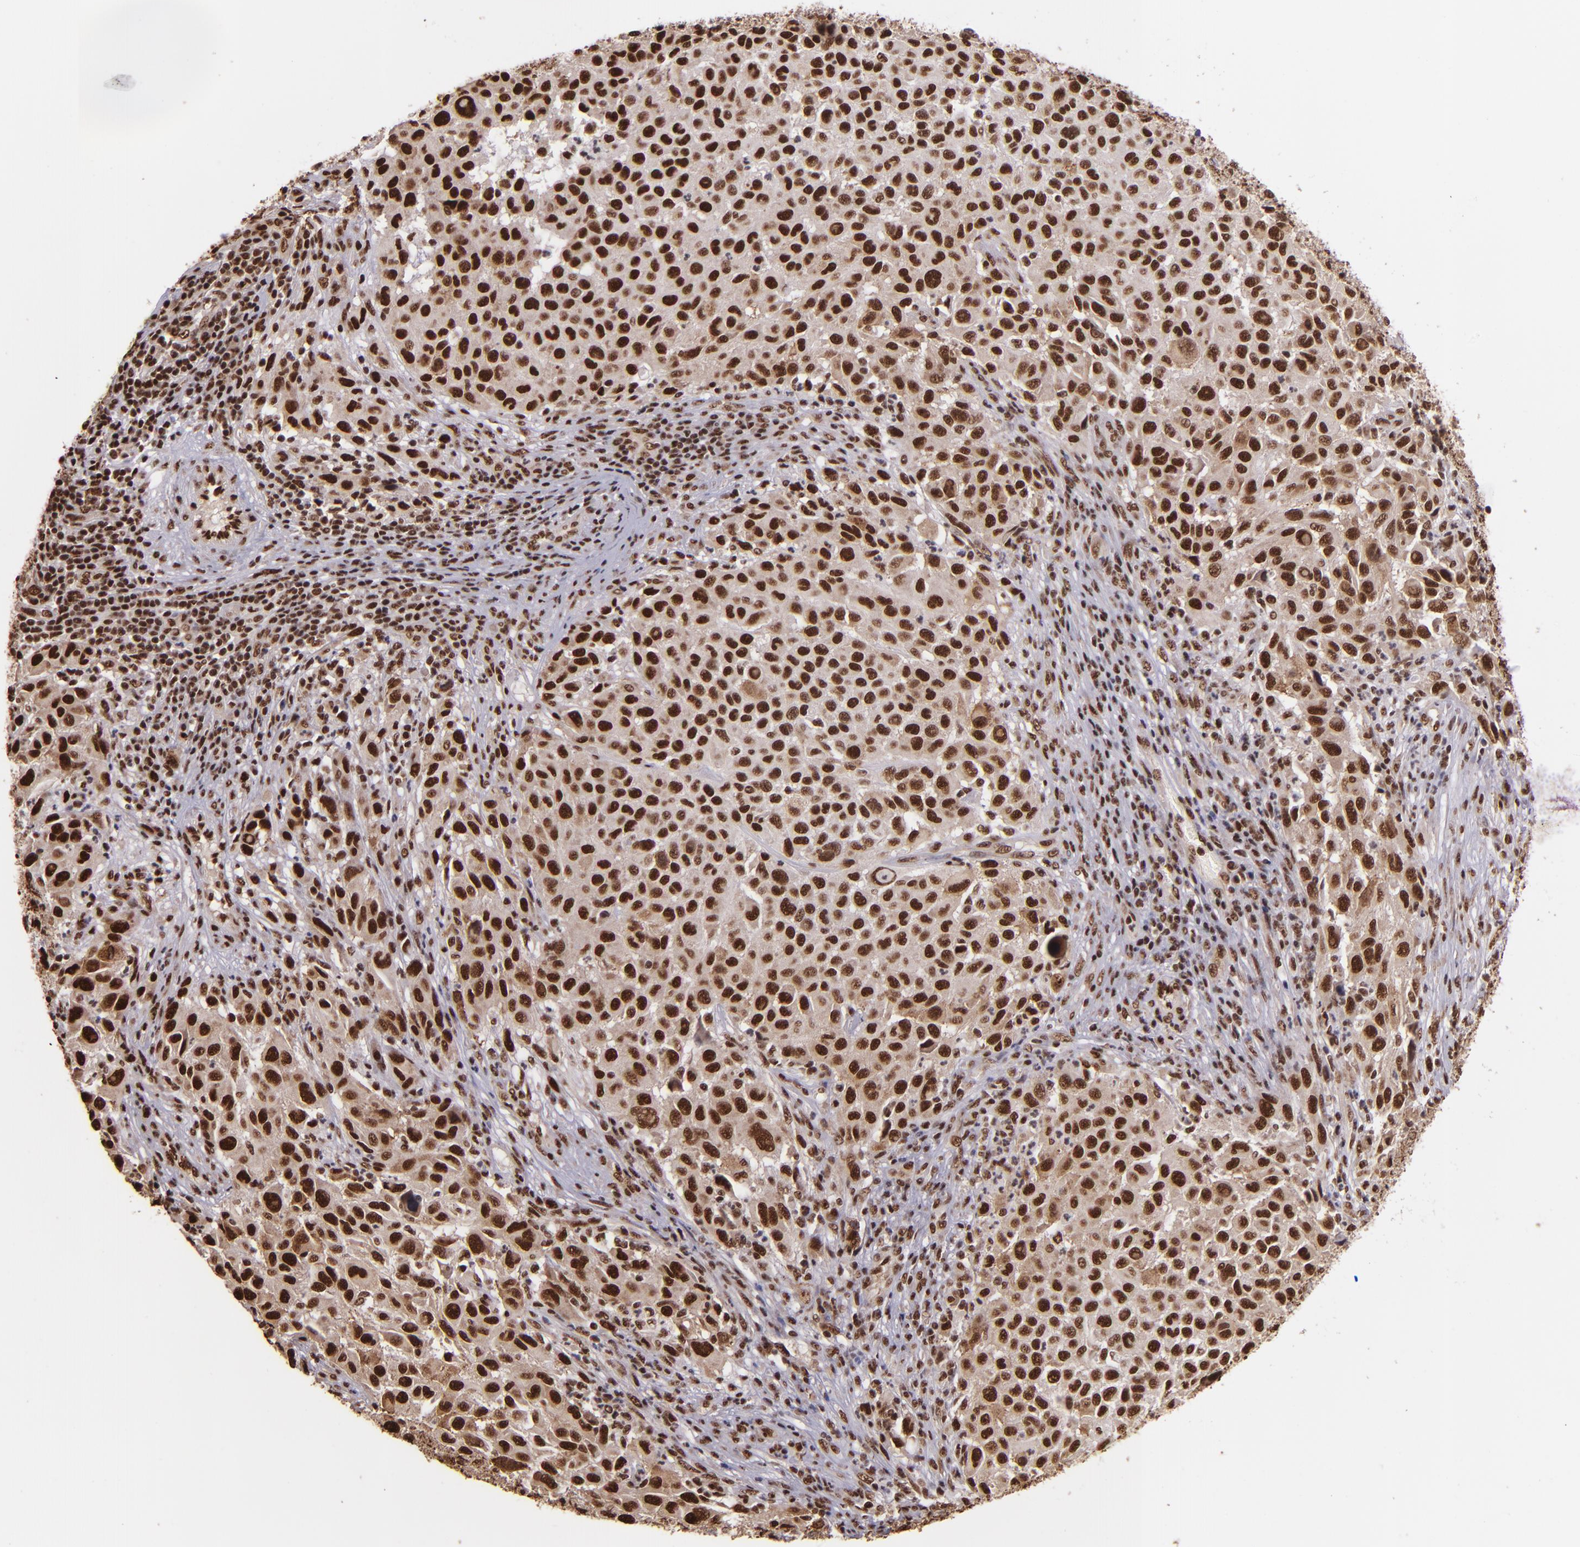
{"staining": {"intensity": "strong", "quantity": ">75%", "location": "cytoplasmic/membranous,nuclear"}, "tissue": "melanoma", "cell_type": "Tumor cells", "image_type": "cancer", "snomed": [{"axis": "morphology", "description": "Malignant melanoma, Metastatic site"}, {"axis": "topography", "description": "Lymph node"}], "caption": "Immunohistochemical staining of human malignant melanoma (metastatic site) reveals high levels of strong cytoplasmic/membranous and nuclear protein staining in about >75% of tumor cells.", "gene": "PQBP1", "patient": {"sex": "male", "age": 61}}